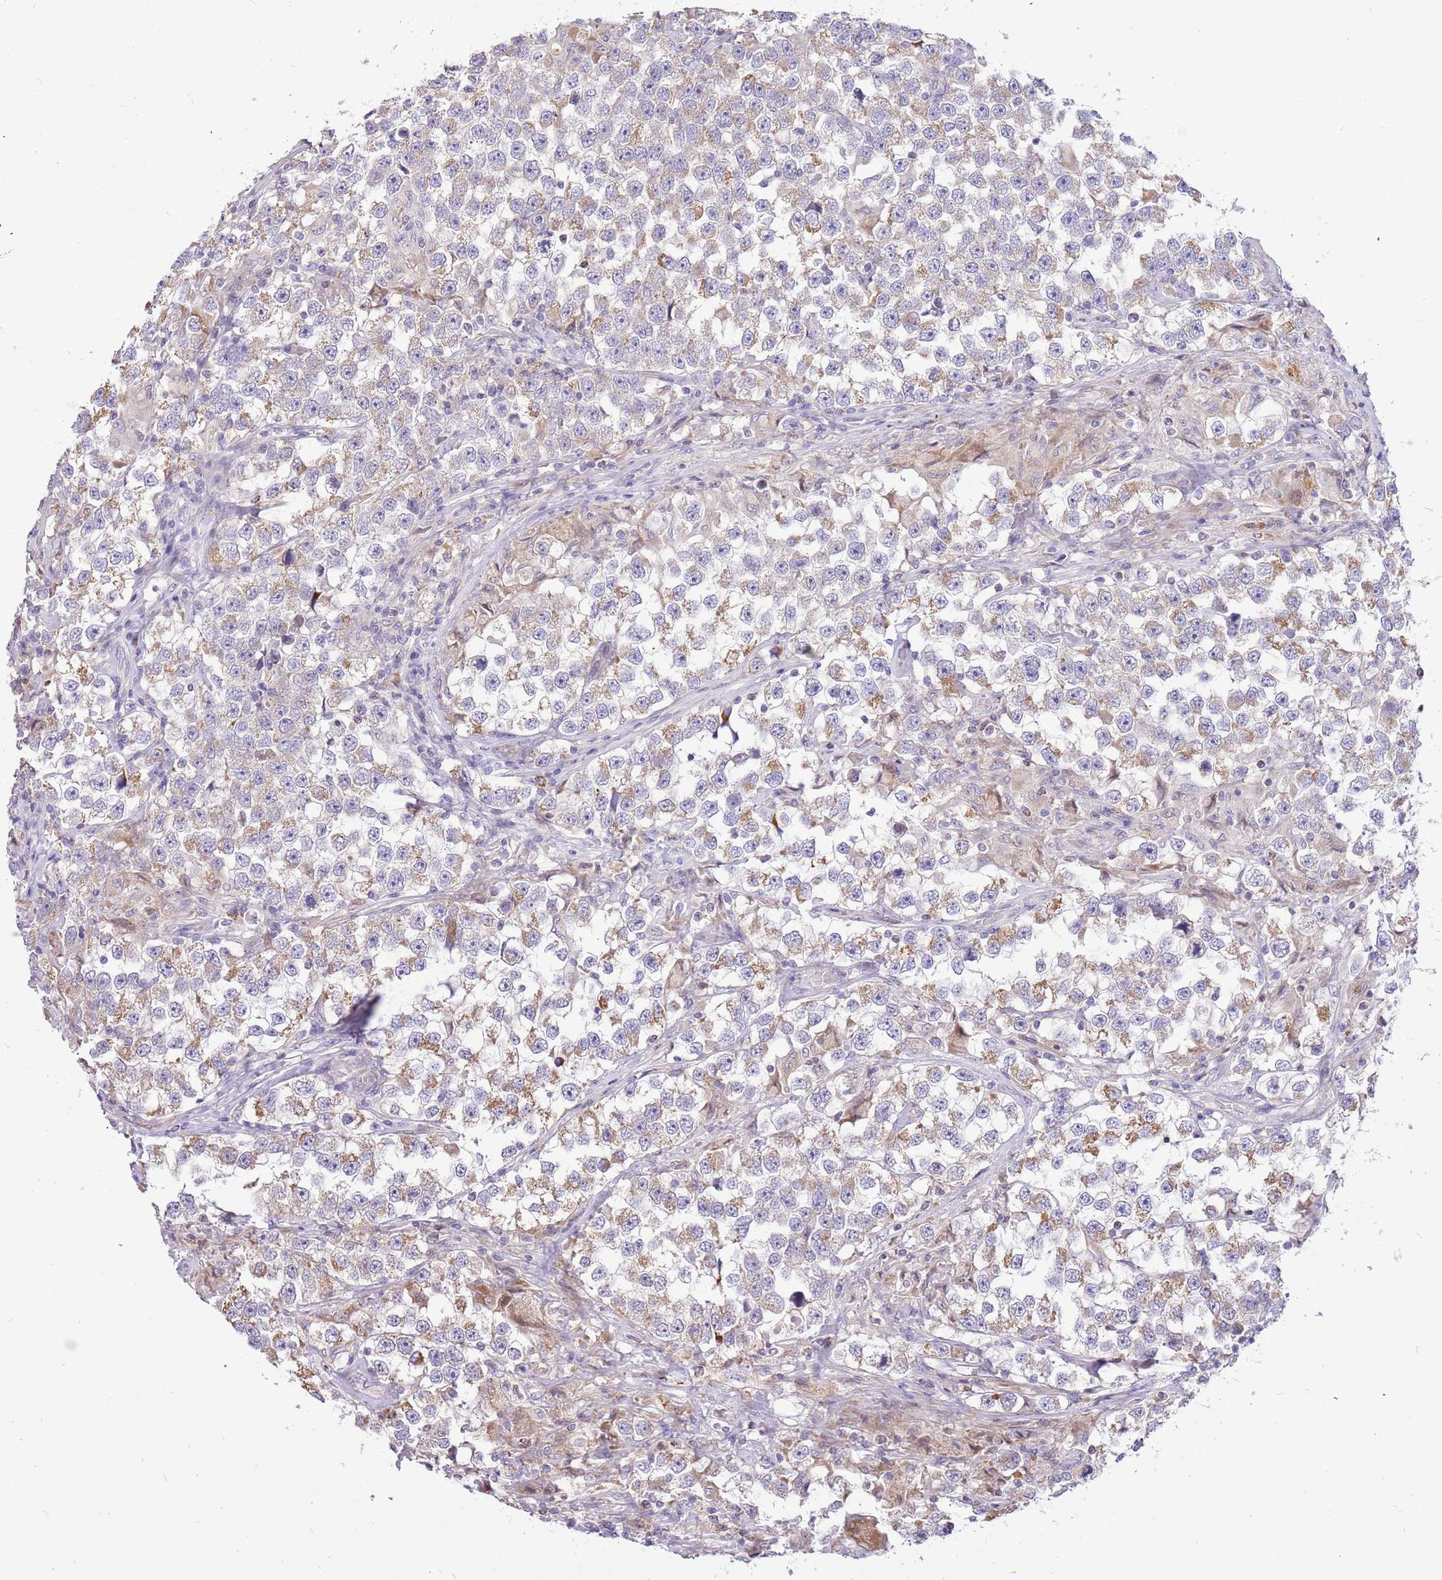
{"staining": {"intensity": "moderate", "quantity": "25%-75%", "location": "cytoplasmic/membranous"}, "tissue": "testis cancer", "cell_type": "Tumor cells", "image_type": "cancer", "snomed": [{"axis": "morphology", "description": "Seminoma, NOS"}, {"axis": "topography", "description": "Testis"}], "caption": "IHC of testis seminoma reveals medium levels of moderate cytoplasmic/membranous staining in approximately 25%-75% of tumor cells. Using DAB (brown) and hematoxylin (blue) stains, captured at high magnification using brightfield microscopy.", "gene": "COX17", "patient": {"sex": "male", "age": 46}}